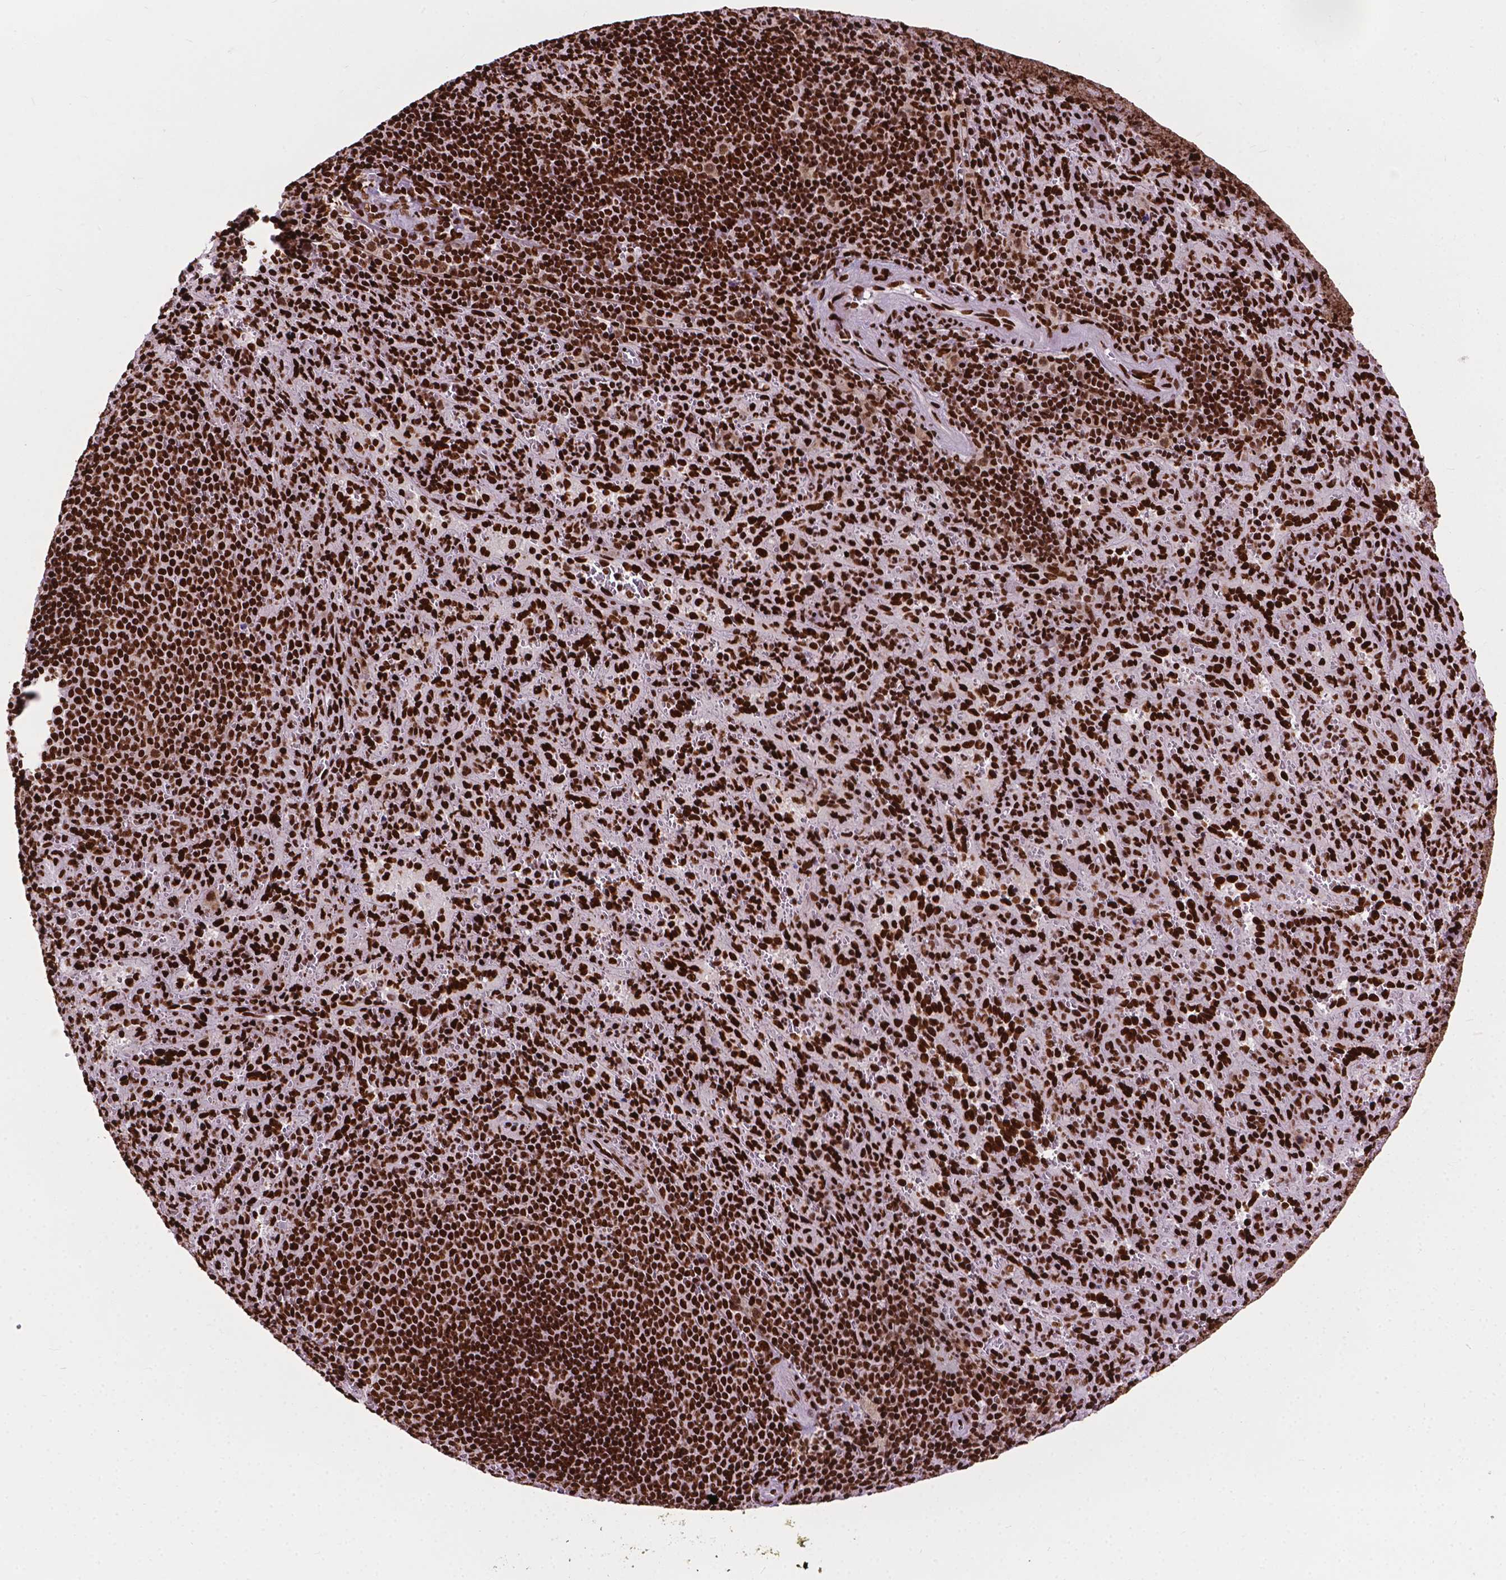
{"staining": {"intensity": "strong", "quantity": ">75%", "location": "nuclear"}, "tissue": "spleen", "cell_type": "Cells in red pulp", "image_type": "normal", "snomed": [{"axis": "morphology", "description": "Normal tissue, NOS"}, {"axis": "topography", "description": "Spleen"}], "caption": "A high amount of strong nuclear positivity is seen in approximately >75% of cells in red pulp in benign spleen. (DAB (3,3'-diaminobenzidine) IHC, brown staining for protein, blue staining for nuclei).", "gene": "SMIM5", "patient": {"sex": "male", "age": 57}}